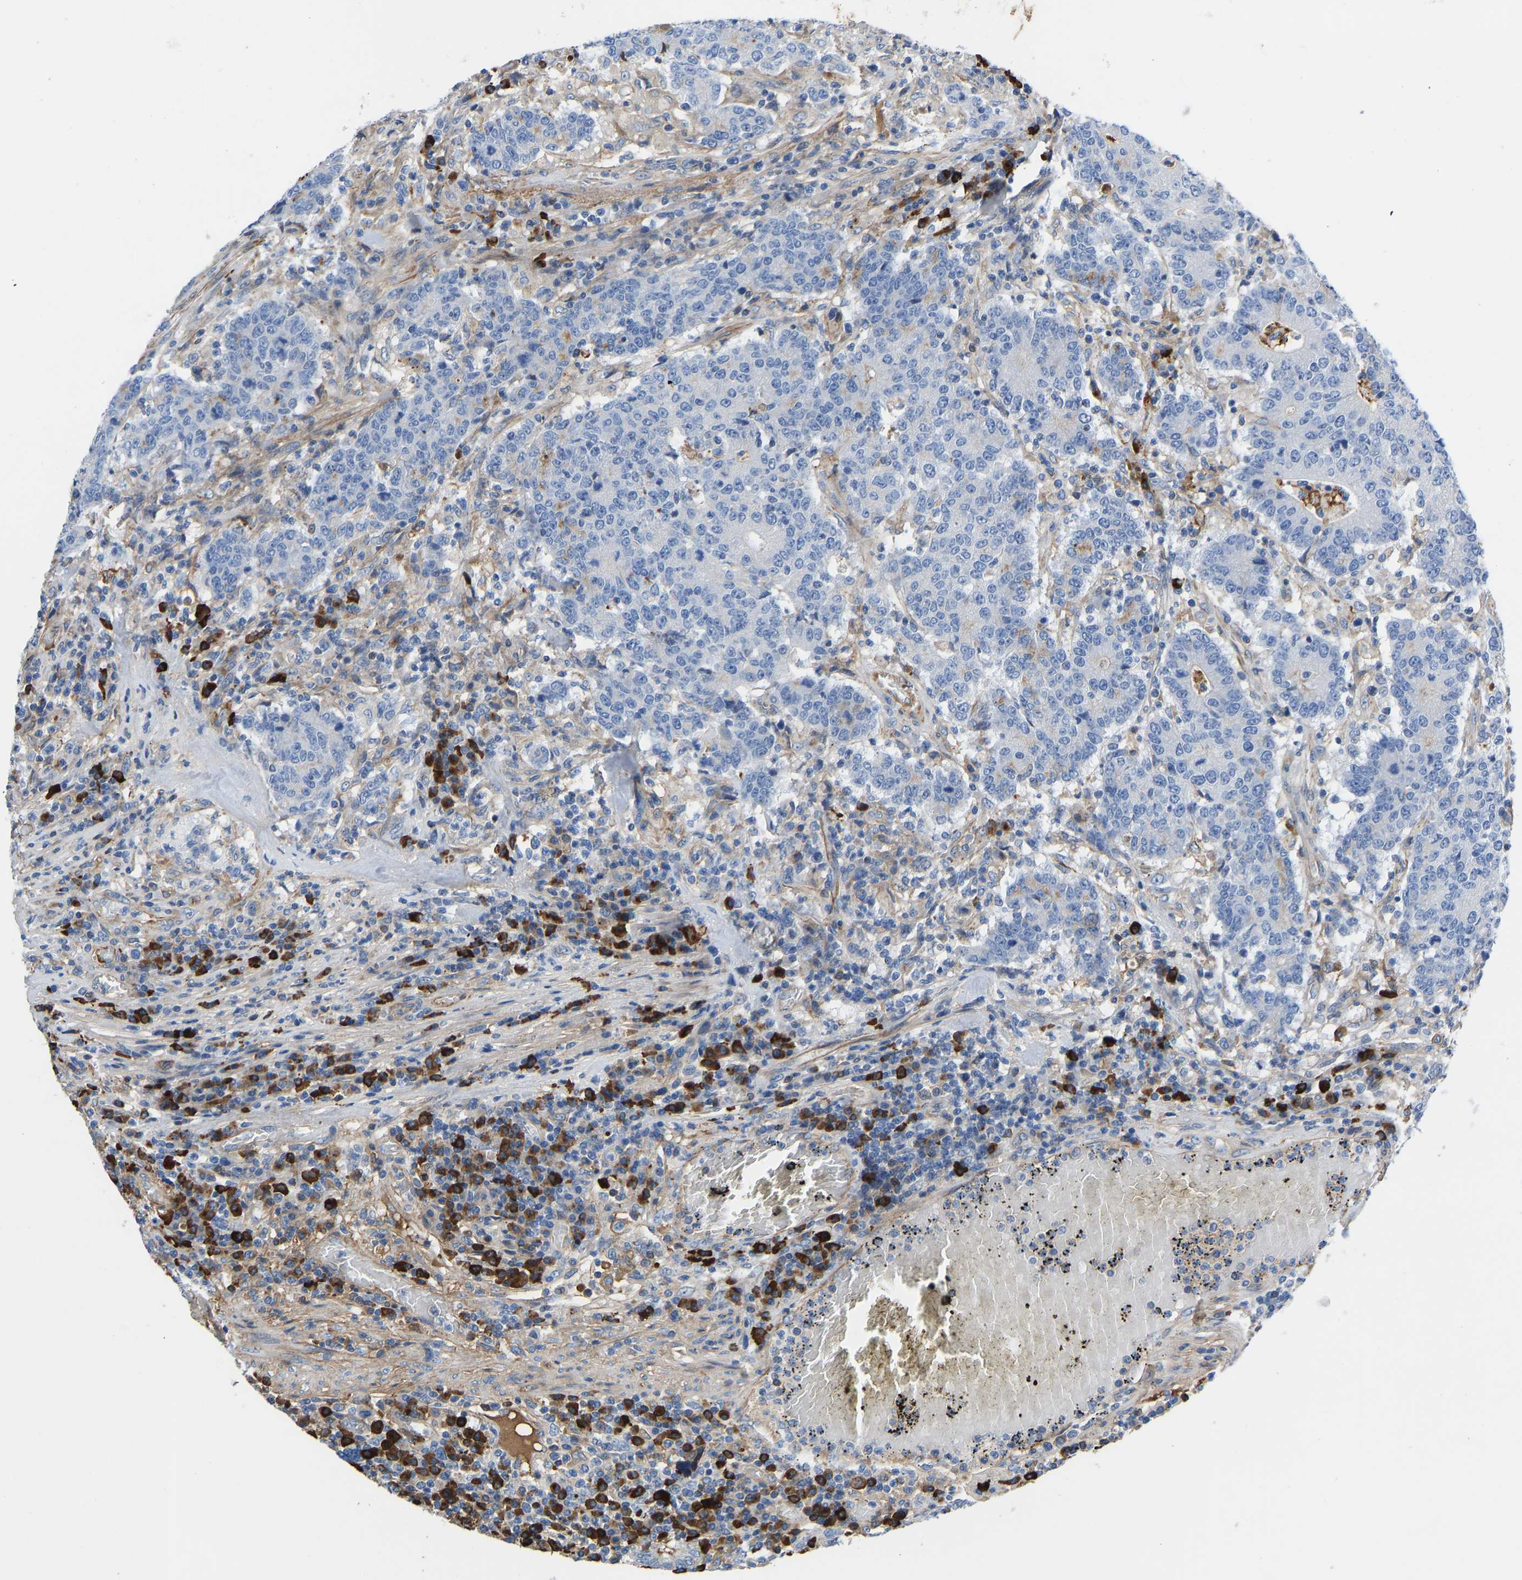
{"staining": {"intensity": "negative", "quantity": "none", "location": "none"}, "tissue": "colorectal cancer", "cell_type": "Tumor cells", "image_type": "cancer", "snomed": [{"axis": "morphology", "description": "Normal tissue, NOS"}, {"axis": "morphology", "description": "Adenocarcinoma, NOS"}, {"axis": "topography", "description": "Colon"}], "caption": "An immunohistochemistry photomicrograph of colorectal cancer is shown. There is no staining in tumor cells of colorectal cancer.", "gene": "HSPG2", "patient": {"sex": "female", "age": 75}}